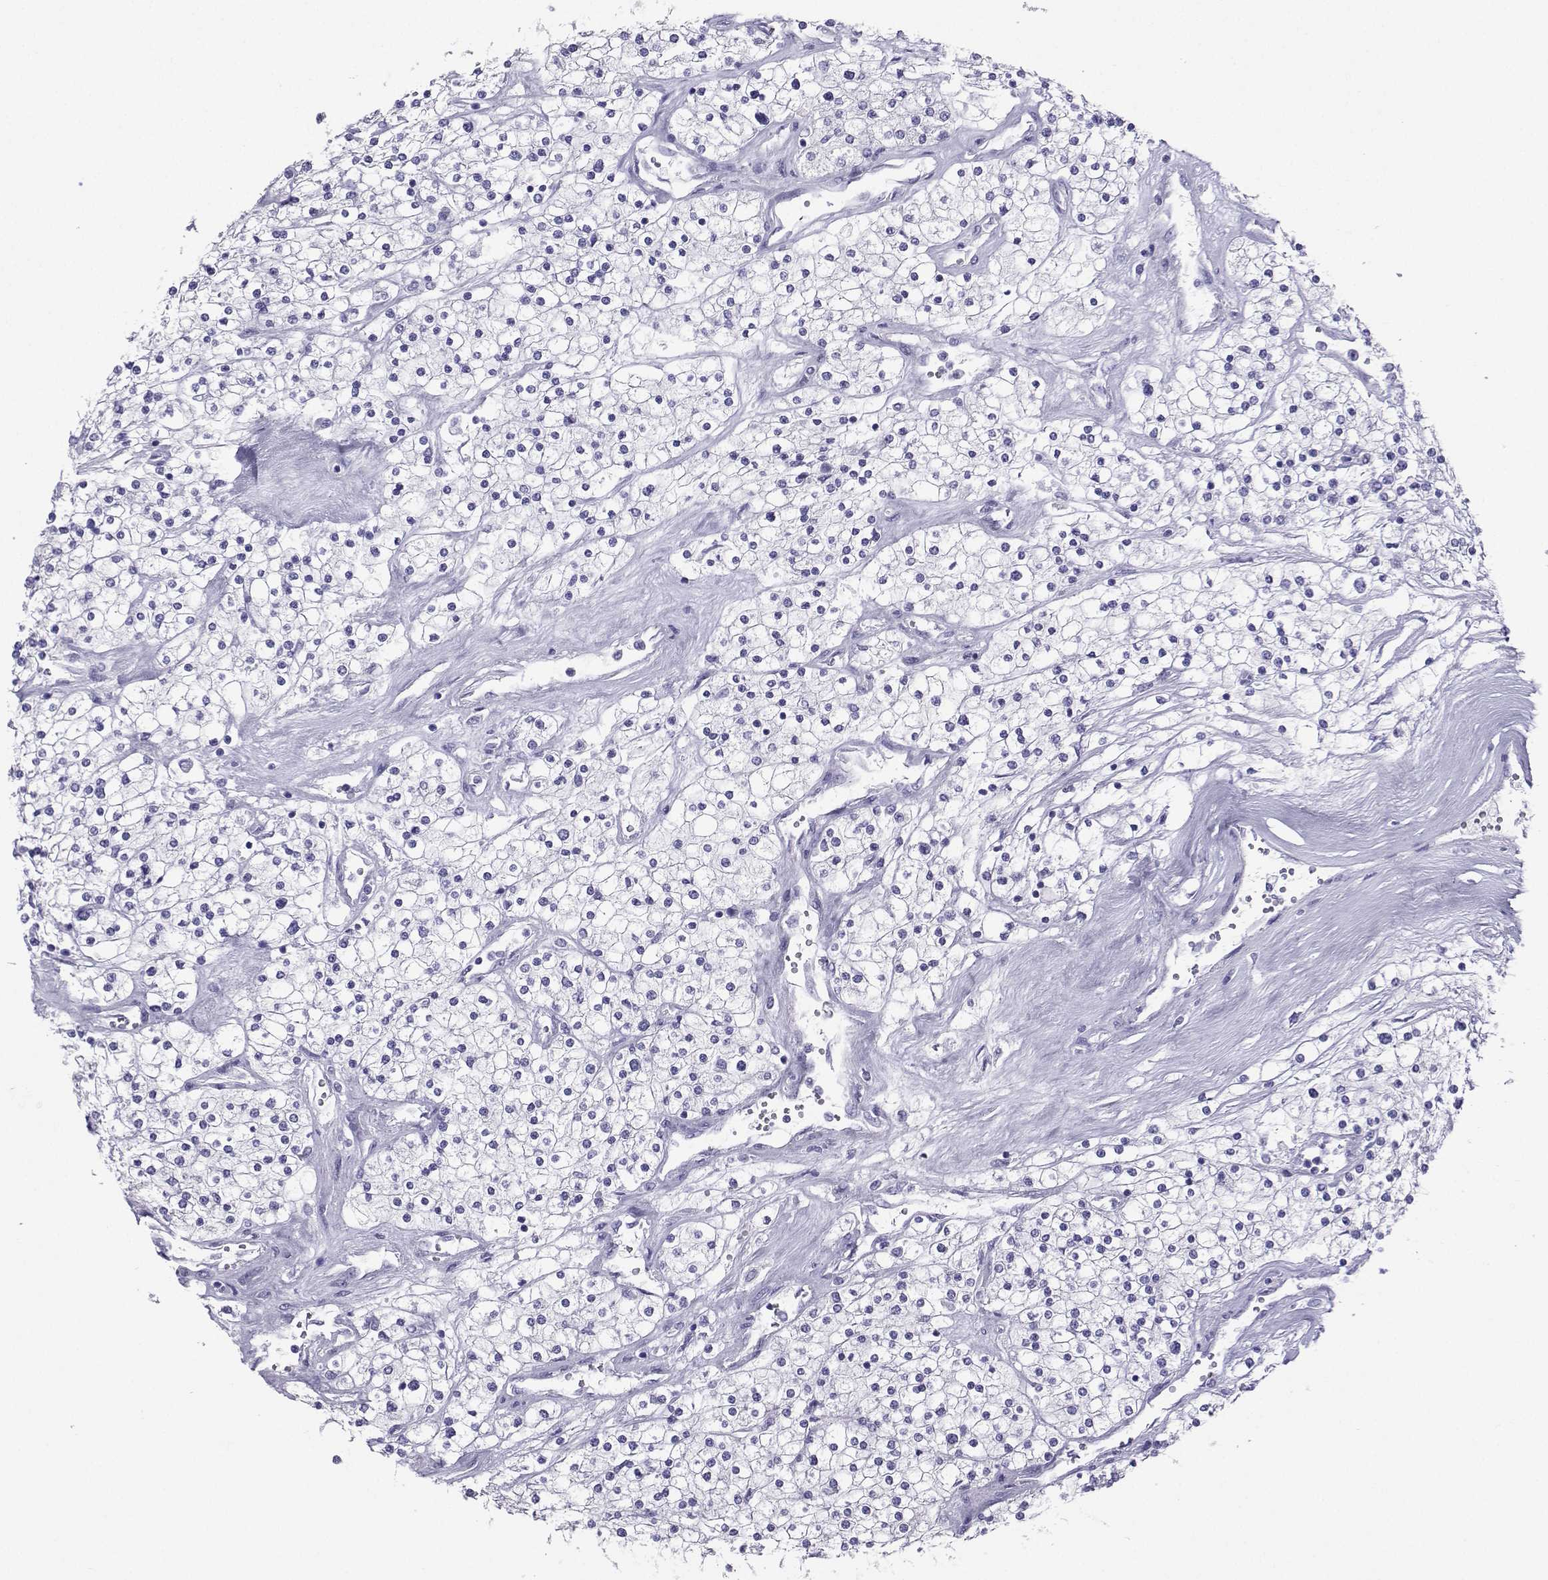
{"staining": {"intensity": "negative", "quantity": "none", "location": "none"}, "tissue": "renal cancer", "cell_type": "Tumor cells", "image_type": "cancer", "snomed": [{"axis": "morphology", "description": "Adenocarcinoma, NOS"}, {"axis": "topography", "description": "Kidney"}], "caption": "A high-resolution micrograph shows immunohistochemistry staining of renal adenocarcinoma, which exhibits no significant expression in tumor cells.", "gene": "LORICRIN", "patient": {"sex": "male", "age": 80}}